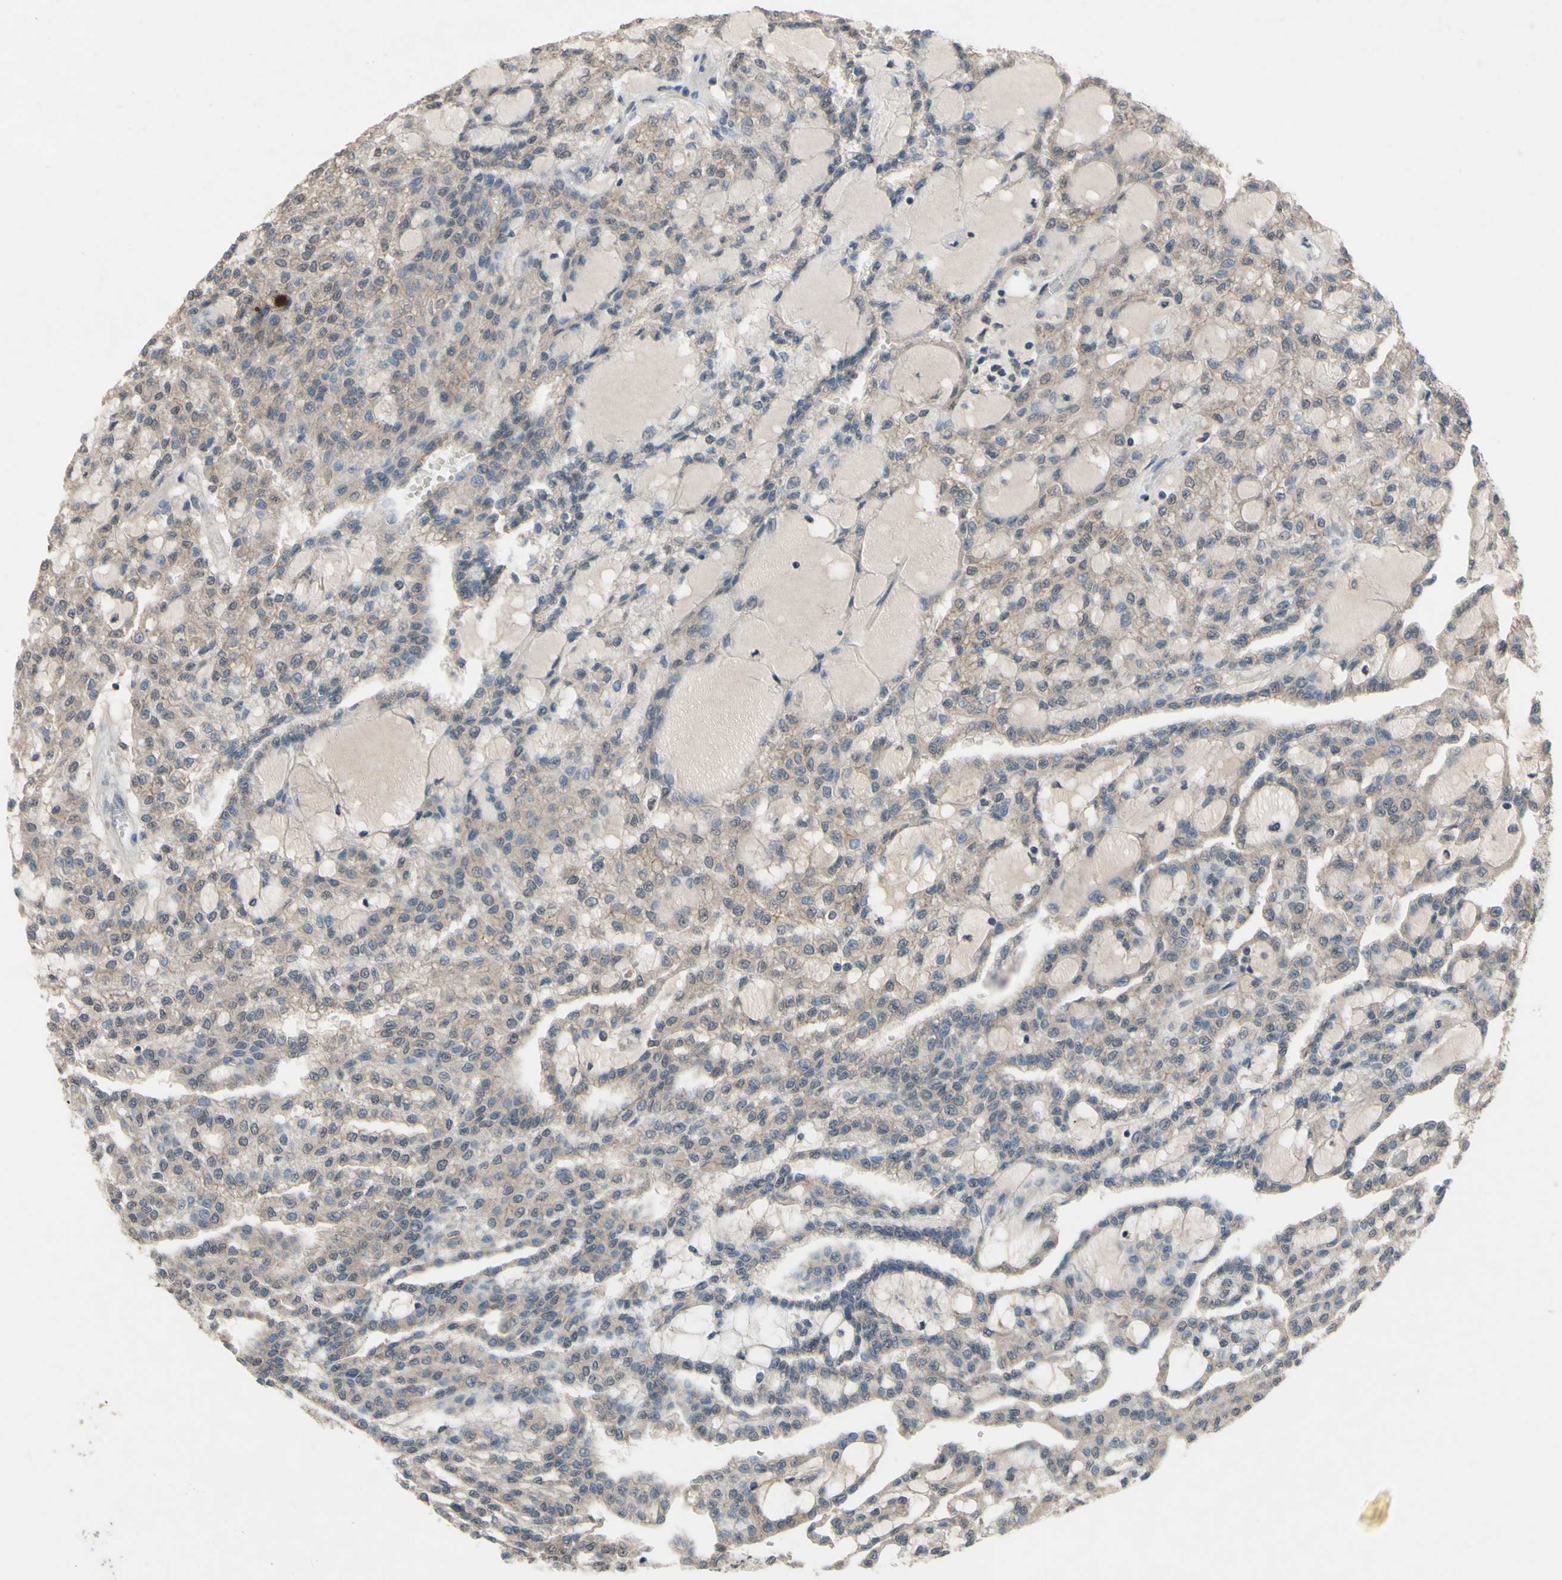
{"staining": {"intensity": "weak", "quantity": ">75%", "location": "cytoplasmic/membranous"}, "tissue": "renal cancer", "cell_type": "Tumor cells", "image_type": "cancer", "snomed": [{"axis": "morphology", "description": "Adenocarcinoma, NOS"}, {"axis": "topography", "description": "Kidney"}], "caption": "Weak cytoplasmic/membranous staining is present in about >75% of tumor cells in renal cancer (adenocarcinoma).", "gene": "CDCP1", "patient": {"sex": "male", "age": 63}}